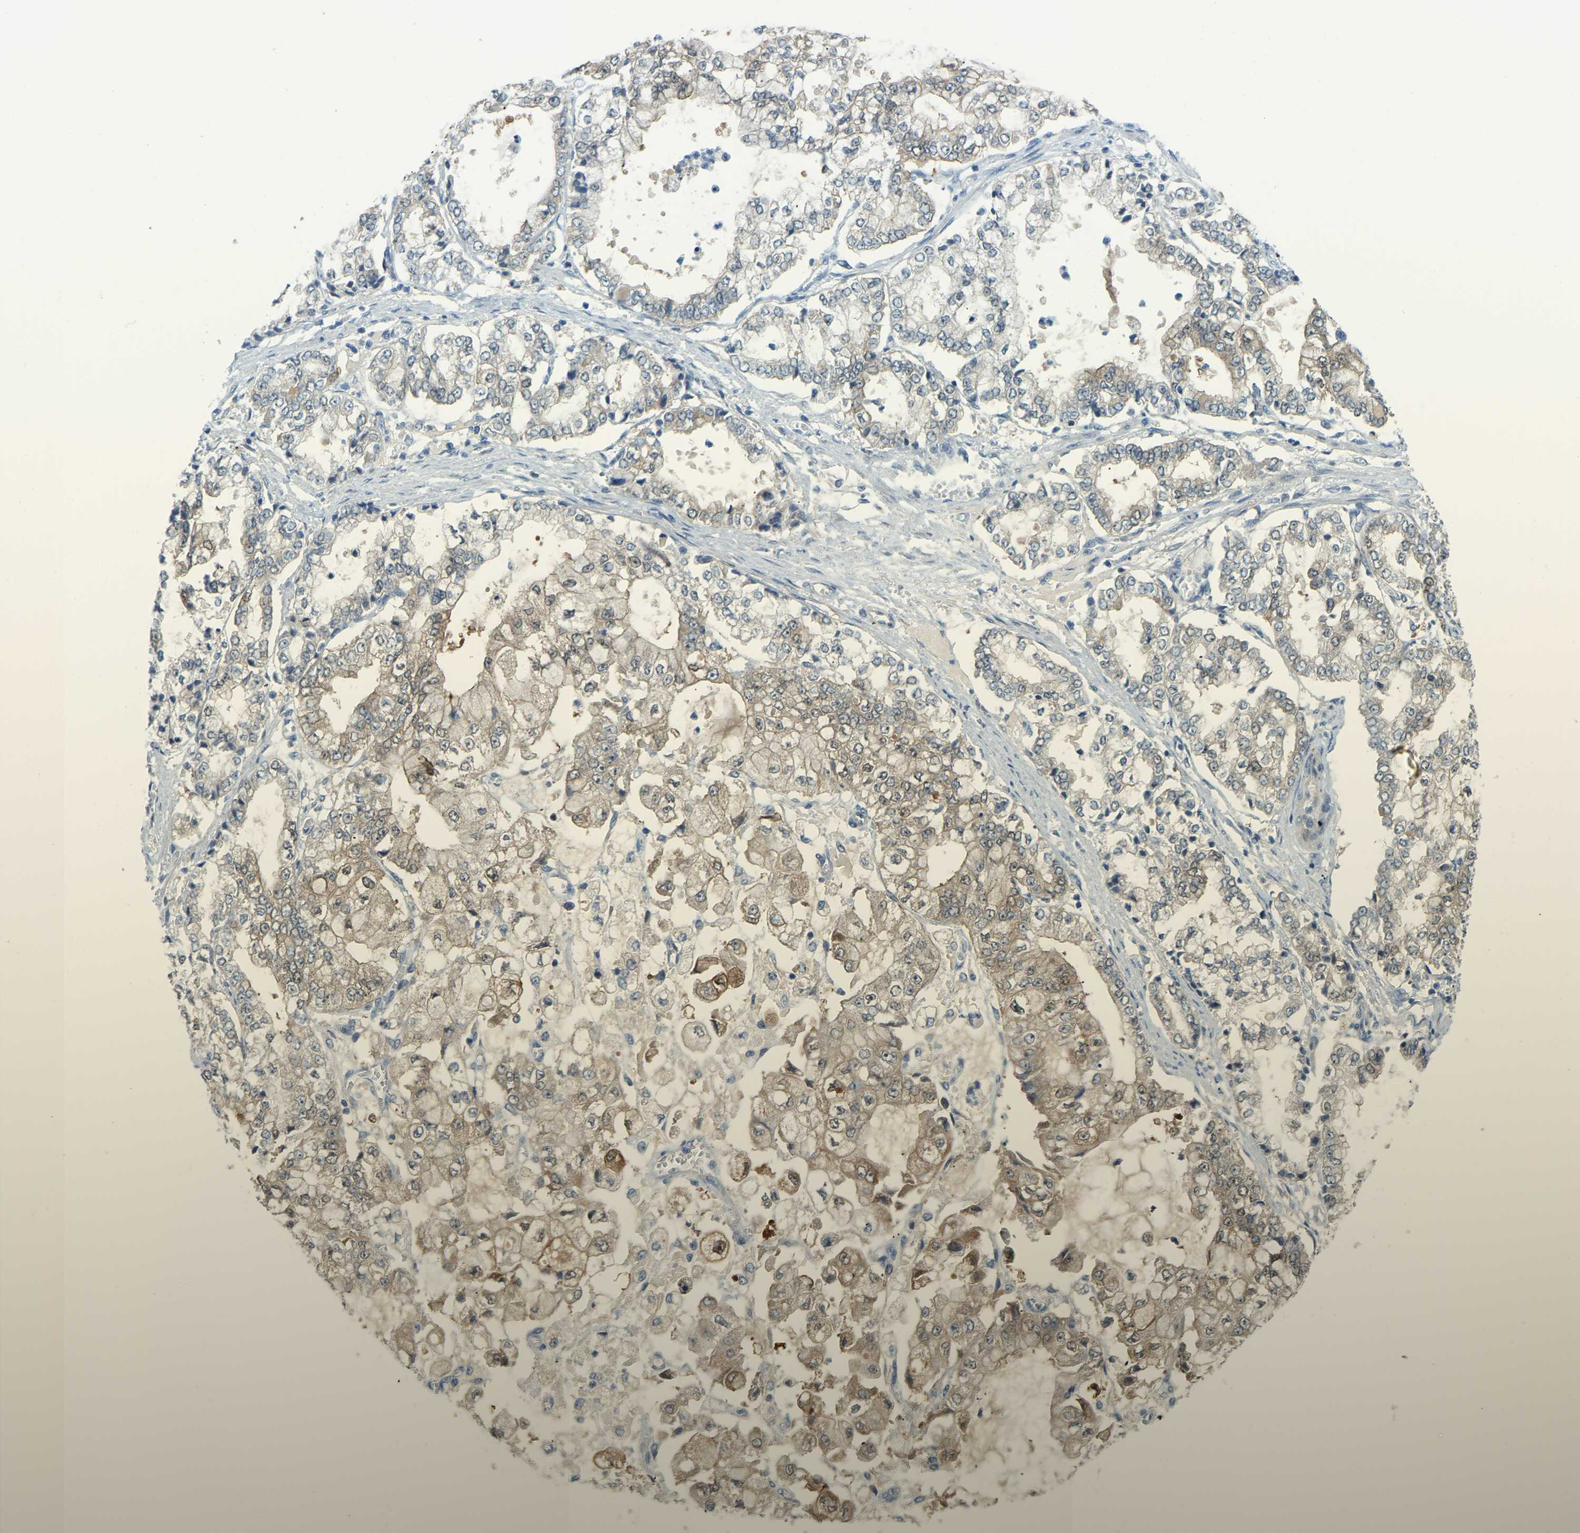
{"staining": {"intensity": "weak", "quantity": "25%-75%", "location": "cytoplasmic/membranous"}, "tissue": "stomach cancer", "cell_type": "Tumor cells", "image_type": "cancer", "snomed": [{"axis": "morphology", "description": "Adenocarcinoma, NOS"}, {"axis": "topography", "description": "Stomach"}], "caption": "Stomach cancer (adenocarcinoma) stained for a protein demonstrates weak cytoplasmic/membranous positivity in tumor cells.", "gene": "NME8", "patient": {"sex": "male", "age": 76}}